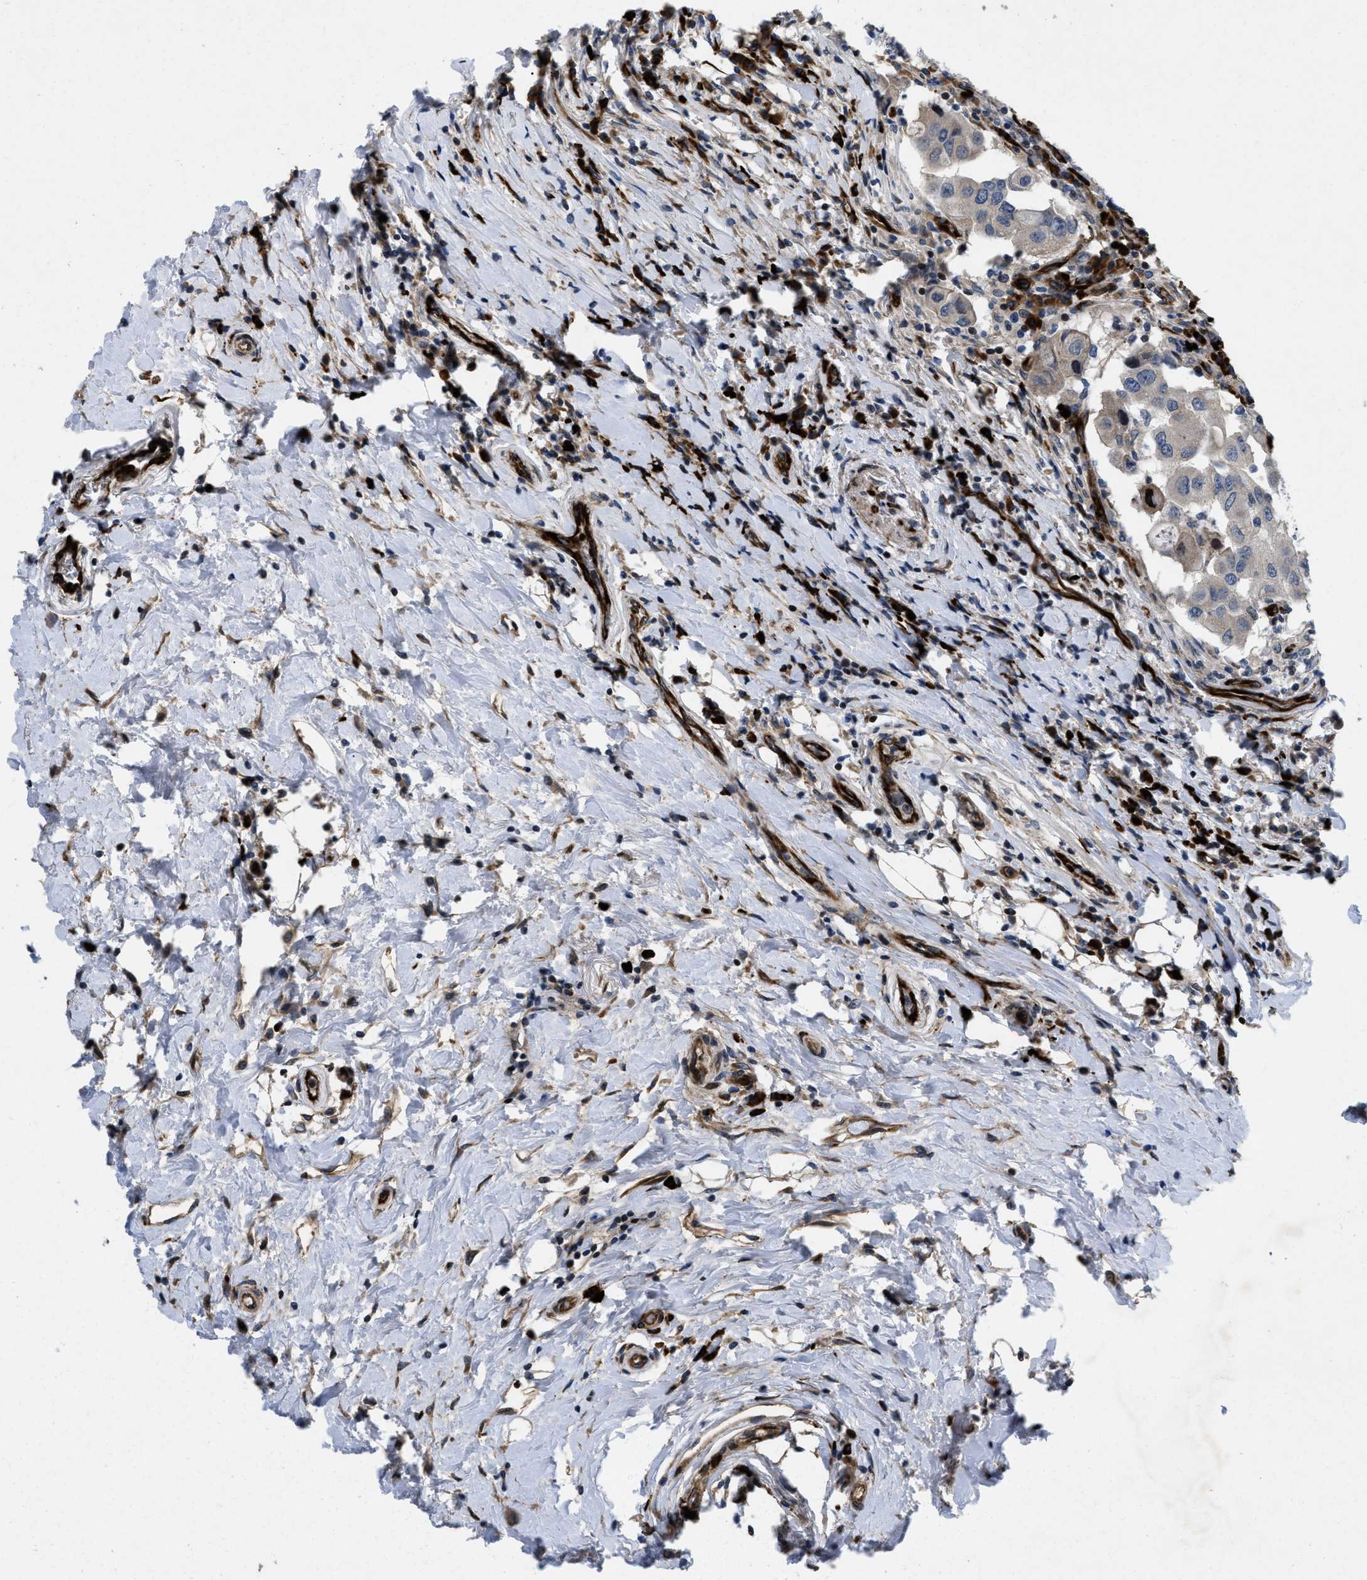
{"staining": {"intensity": "weak", "quantity": "<25%", "location": "cytoplasmic/membranous,nuclear"}, "tissue": "breast cancer", "cell_type": "Tumor cells", "image_type": "cancer", "snomed": [{"axis": "morphology", "description": "Duct carcinoma"}, {"axis": "topography", "description": "Breast"}], "caption": "Photomicrograph shows no significant protein positivity in tumor cells of breast intraductal carcinoma. The staining is performed using DAB (3,3'-diaminobenzidine) brown chromogen with nuclei counter-stained in using hematoxylin.", "gene": "HSPA12B", "patient": {"sex": "female", "age": 27}}